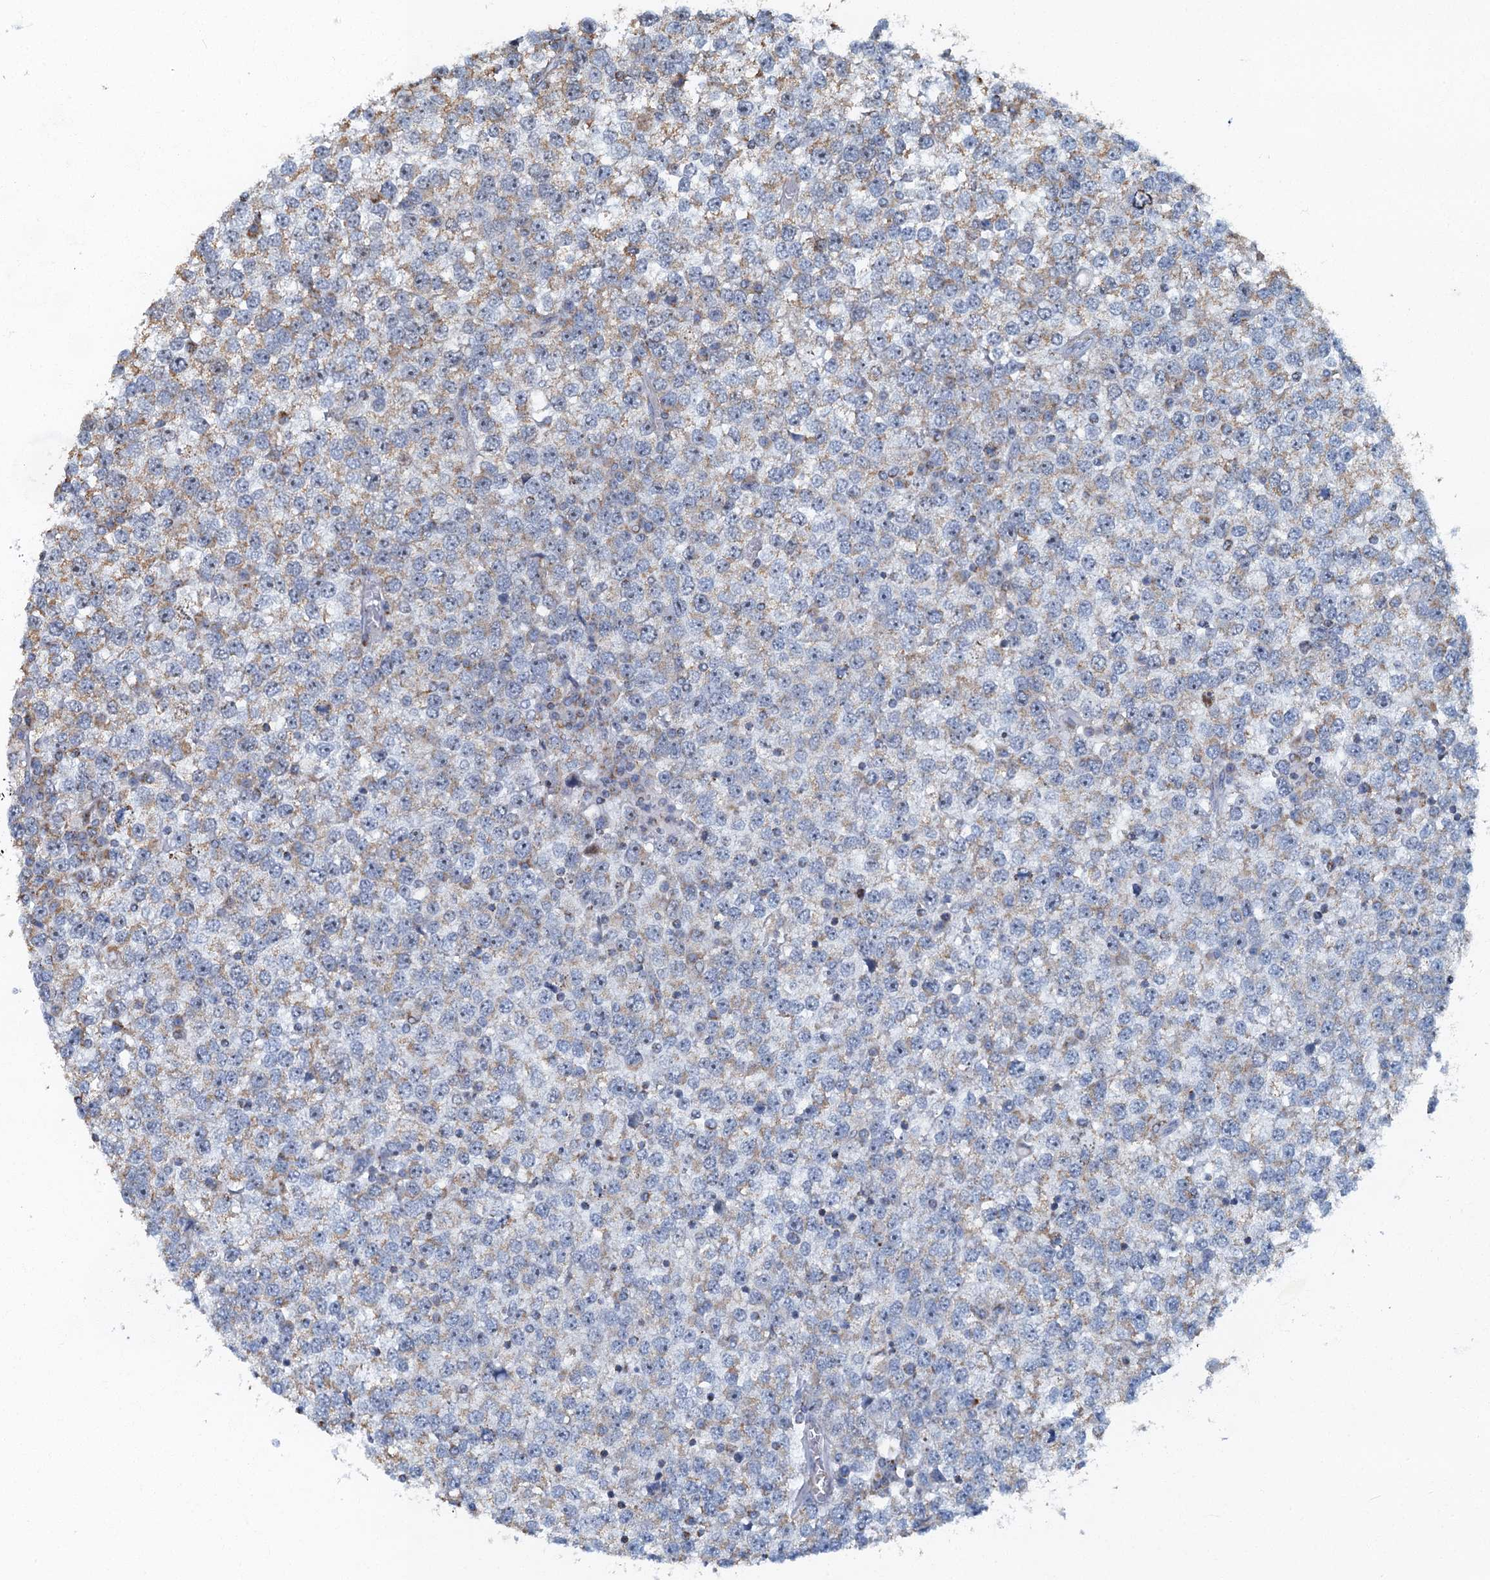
{"staining": {"intensity": "moderate", "quantity": "25%-75%", "location": "cytoplasmic/membranous,nuclear"}, "tissue": "testis cancer", "cell_type": "Tumor cells", "image_type": "cancer", "snomed": [{"axis": "morphology", "description": "Seminoma, NOS"}, {"axis": "topography", "description": "Testis"}], "caption": "A high-resolution image shows immunohistochemistry staining of testis cancer, which reveals moderate cytoplasmic/membranous and nuclear positivity in approximately 25%-75% of tumor cells. The staining was performed using DAB to visualize the protein expression in brown, while the nuclei were stained in blue with hematoxylin (Magnification: 20x).", "gene": "RAD9B", "patient": {"sex": "male", "age": 65}}